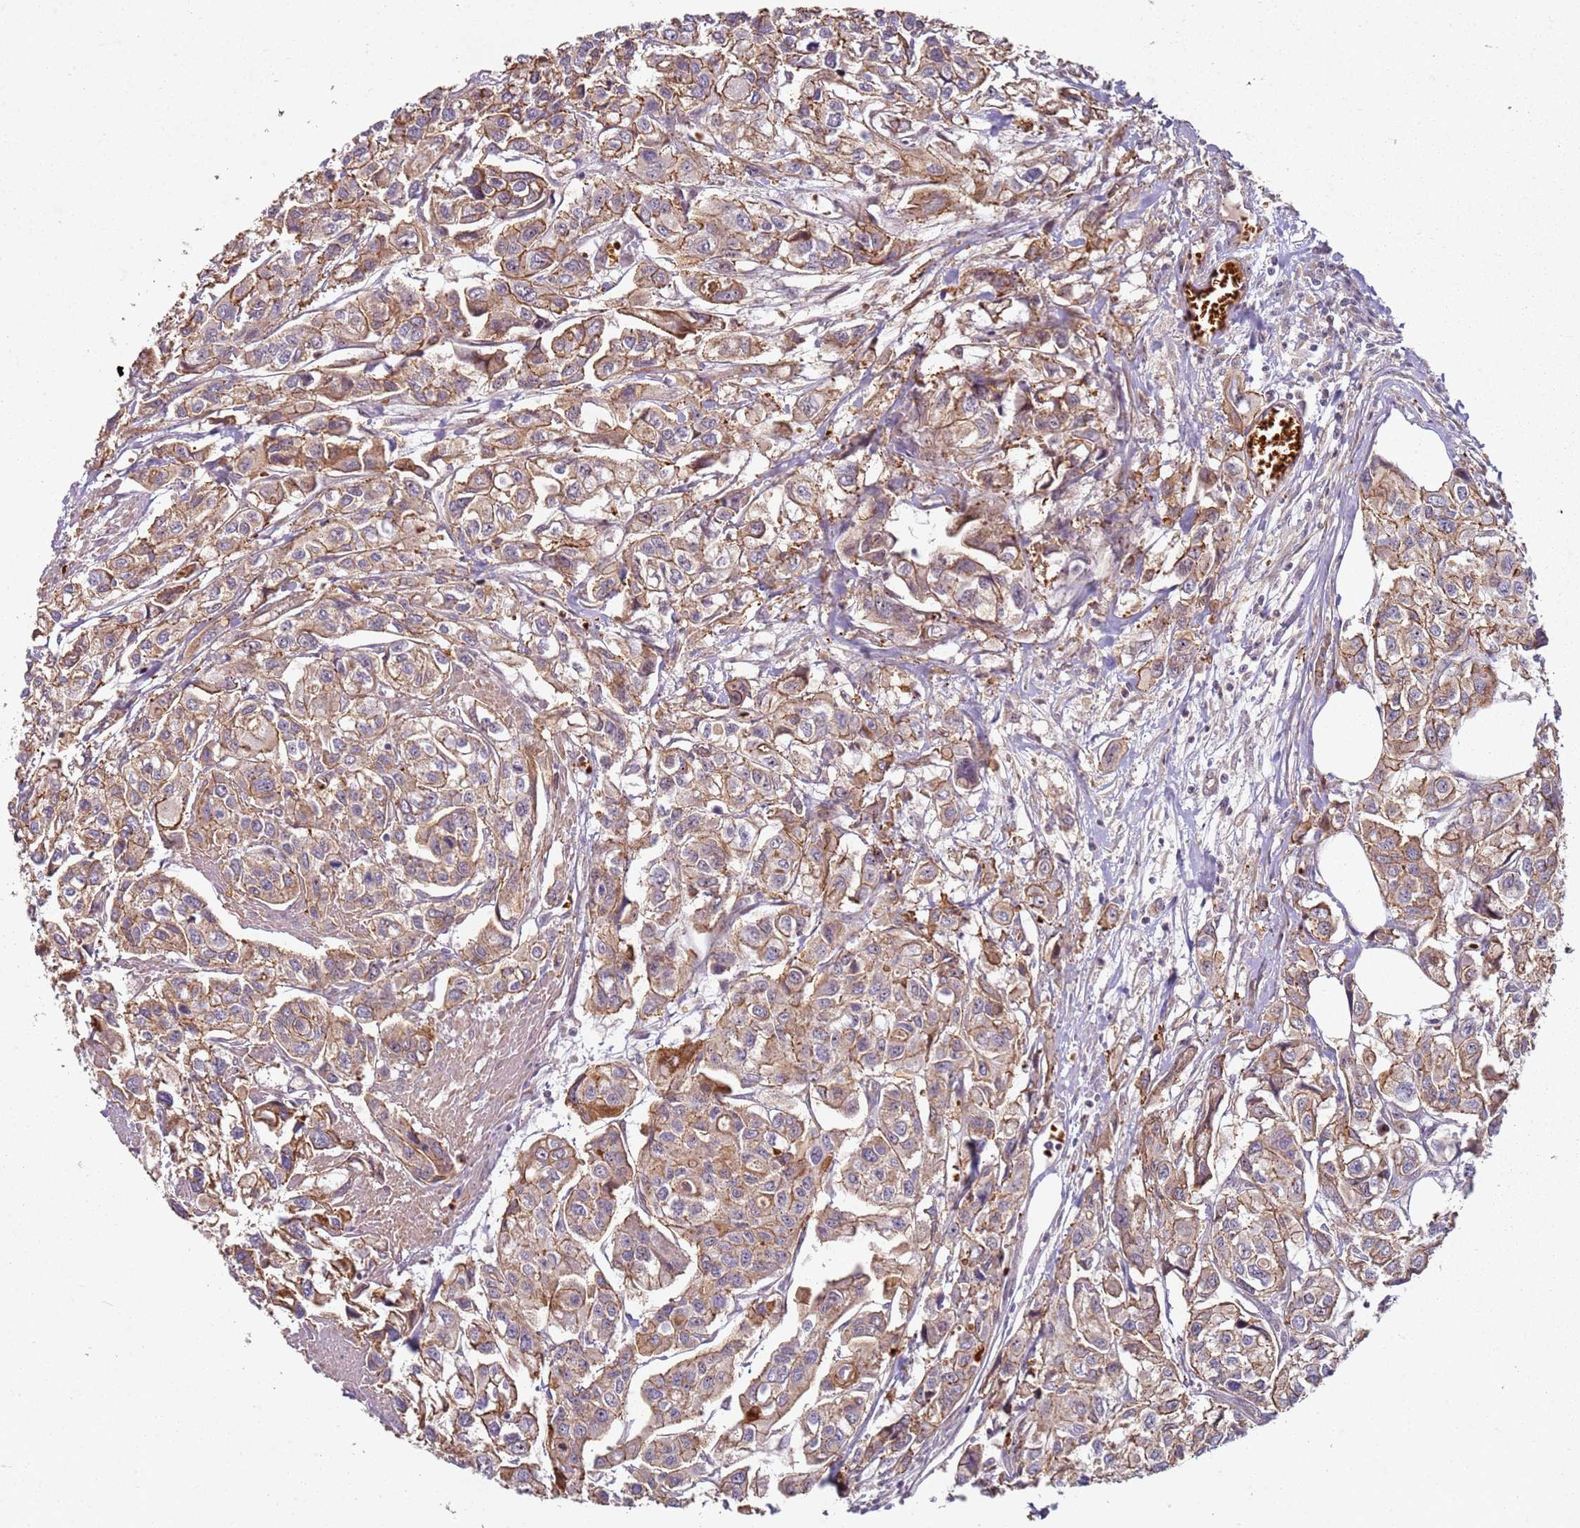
{"staining": {"intensity": "moderate", "quantity": ">75%", "location": "cytoplasmic/membranous"}, "tissue": "urothelial cancer", "cell_type": "Tumor cells", "image_type": "cancer", "snomed": [{"axis": "morphology", "description": "Urothelial carcinoma, High grade"}, {"axis": "topography", "description": "Urinary bladder"}], "caption": "Tumor cells reveal medium levels of moderate cytoplasmic/membranous expression in about >75% of cells in urothelial cancer. Using DAB (3,3'-diaminobenzidine) (brown) and hematoxylin (blue) stains, captured at high magnification using brightfield microscopy.", "gene": "C2CD4B", "patient": {"sex": "male", "age": 67}}